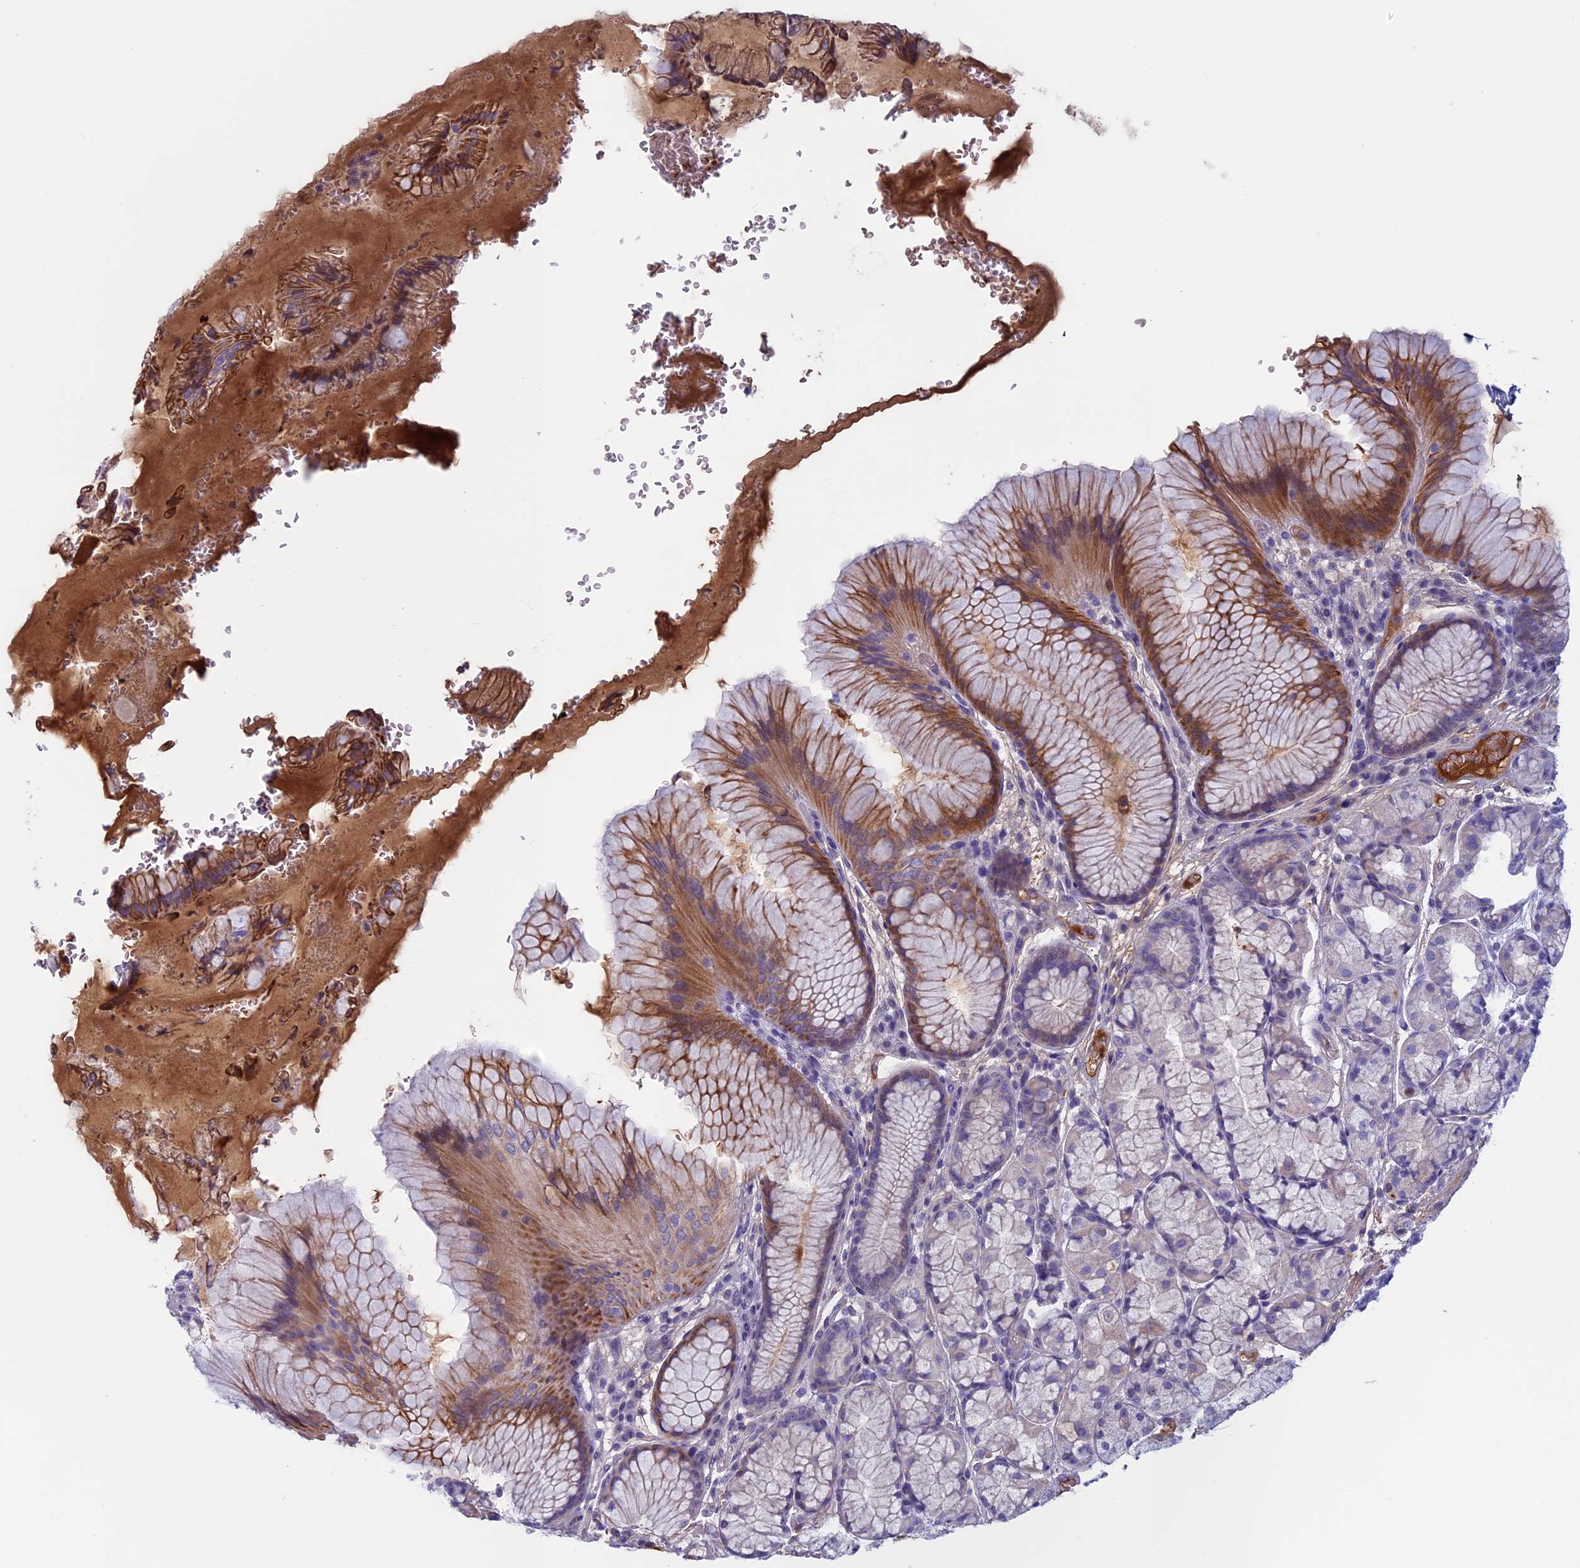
{"staining": {"intensity": "moderate", "quantity": "<25%", "location": "cytoplasmic/membranous"}, "tissue": "stomach", "cell_type": "Glandular cells", "image_type": "normal", "snomed": [{"axis": "morphology", "description": "Normal tissue, NOS"}, {"axis": "topography", "description": "Stomach"}], "caption": "IHC of unremarkable human stomach exhibits low levels of moderate cytoplasmic/membranous positivity in about <25% of glandular cells.", "gene": "ANGPTL2", "patient": {"sex": "male", "age": 63}}